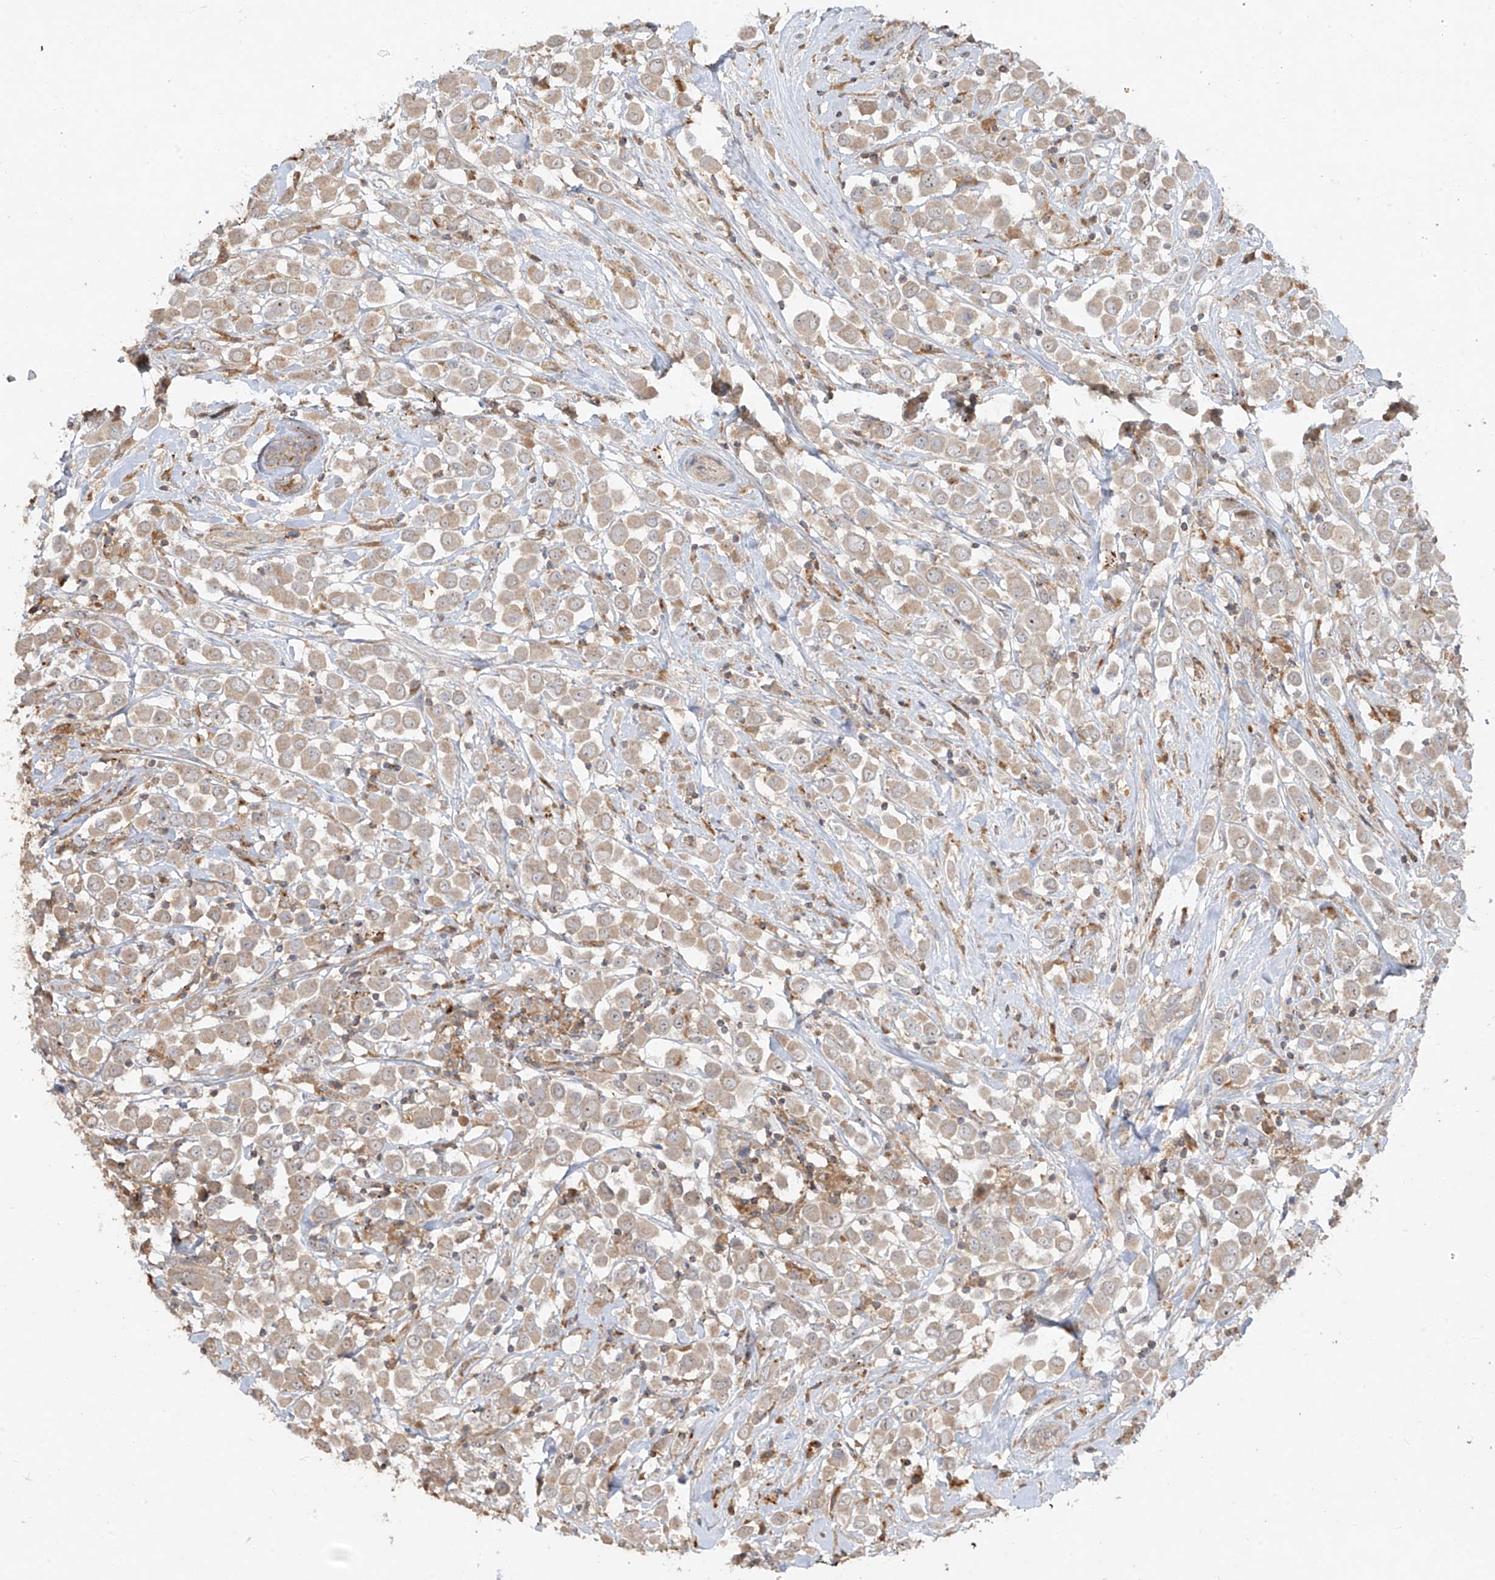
{"staining": {"intensity": "weak", "quantity": ">75%", "location": "cytoplasmic/membranous"}, "tissue": "breast cancer", "cell_type": "Tumor cells", "image_type": "cancer", "snomed": [{"axis": "morphology", "description": "Duct carcinoma"}, {"axis": "topography", "description": "Breast"}], "caption": "Breast cancer stained with a brown dye displays weak cytoplasmic/membranous positive positivity in approximately >75% of tumor cells.", "gene": "LDAH", "patient": {"sex": "female", "age": 61}}